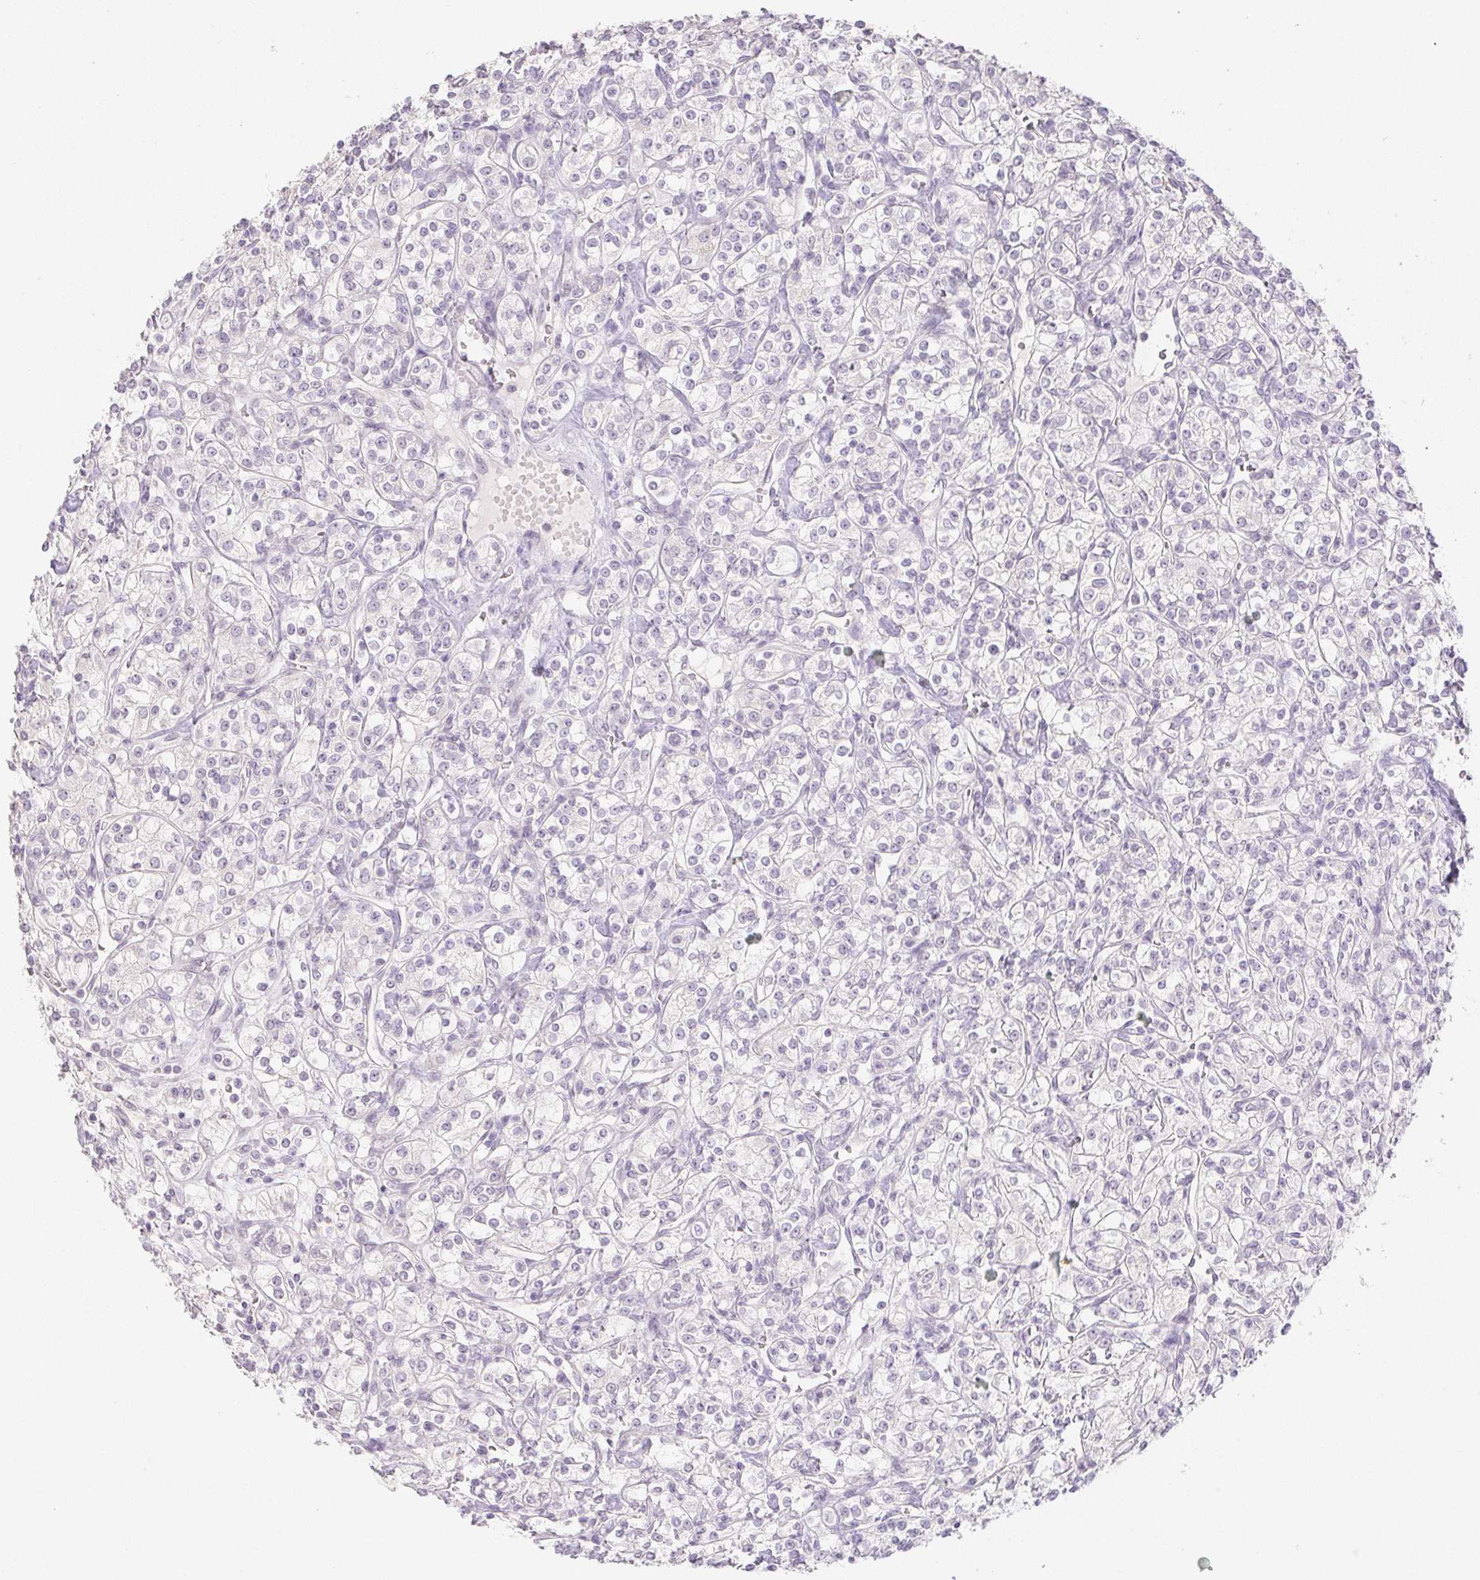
{"staining": {"intensity": "negative", "quantity": "none", "location": "none"}, "tissue": "renal cancer", "cell_type": "Tumor cells", "image_type": "cancer", "snomed": [{"axis": "morphology", "description": "Adenocarcinoma, NOS"}, {"axis": "topography", "description": "Kidney"}], "caption": "High power microscopy histopathology image of an immunohistochemistry (IHC) image of renal adenocarcinoma, revealing no significant staining in tumor cells.", "gene": "PI3", "patient": {"sex": "male", "age": 77}}